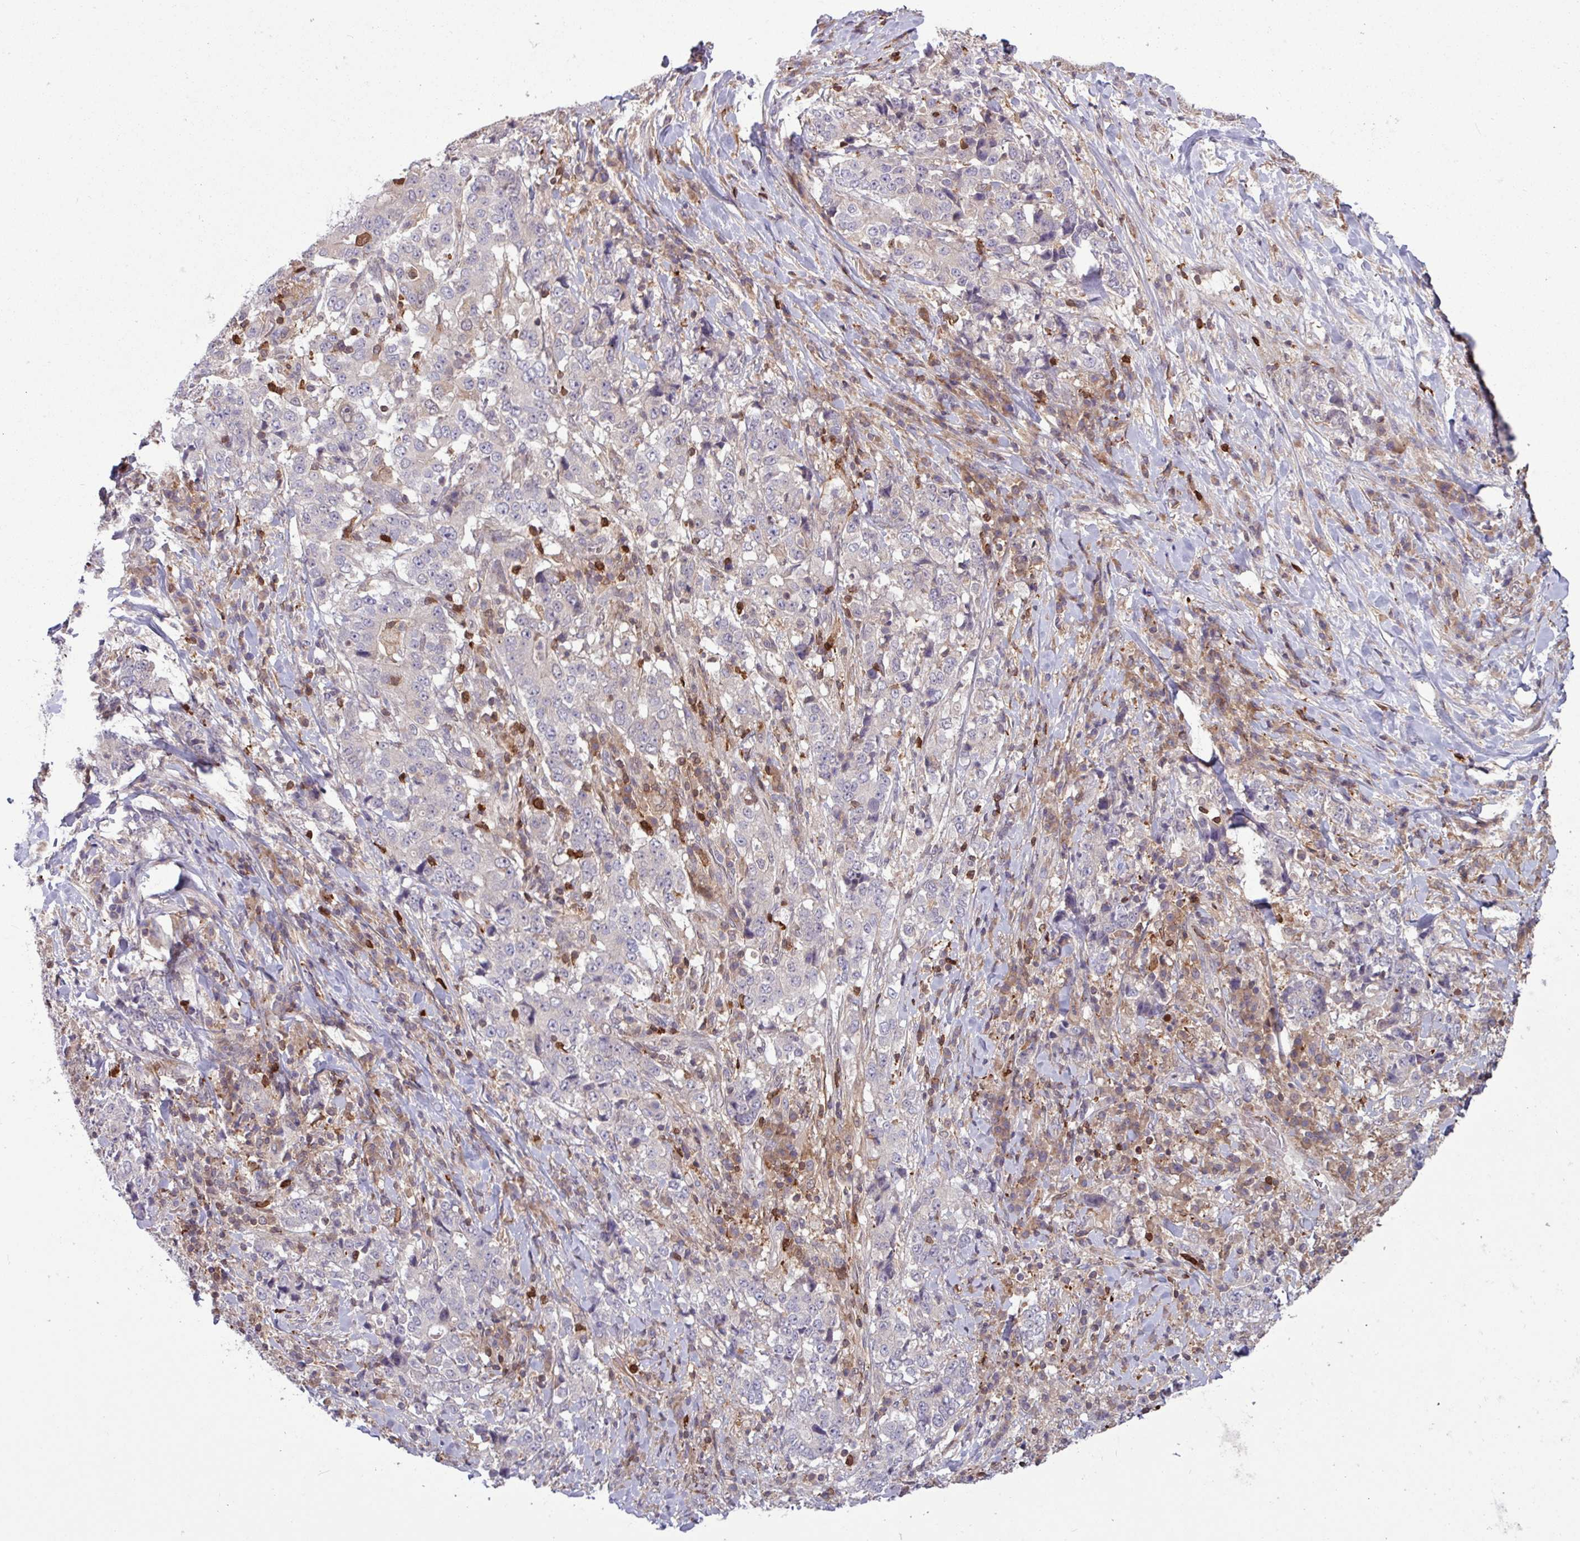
{"staining": {"intensity": "negative", "quantity": "none", "location": "none"}, "tissue": "stomach cancer", "cell_type": "Tumor cells", "image_type": "cancer", "snomed": [{"axis": "morphology", "description": "Normal tissue, NOS"}, {"axis": "morphology", "description": "Adenocarcinoma, NOS"}, {"axis": "topography", "description": "Stomach, upper"}, {"axis": "topography", "description": "Stomach"}], "caption": "Immunohistochemical staining of human adenocarcinoma (stomach) displays no significant positivity in tumor cells.", "gene": "SEC61G", "patient": {"sex": "male", "age": 59}}